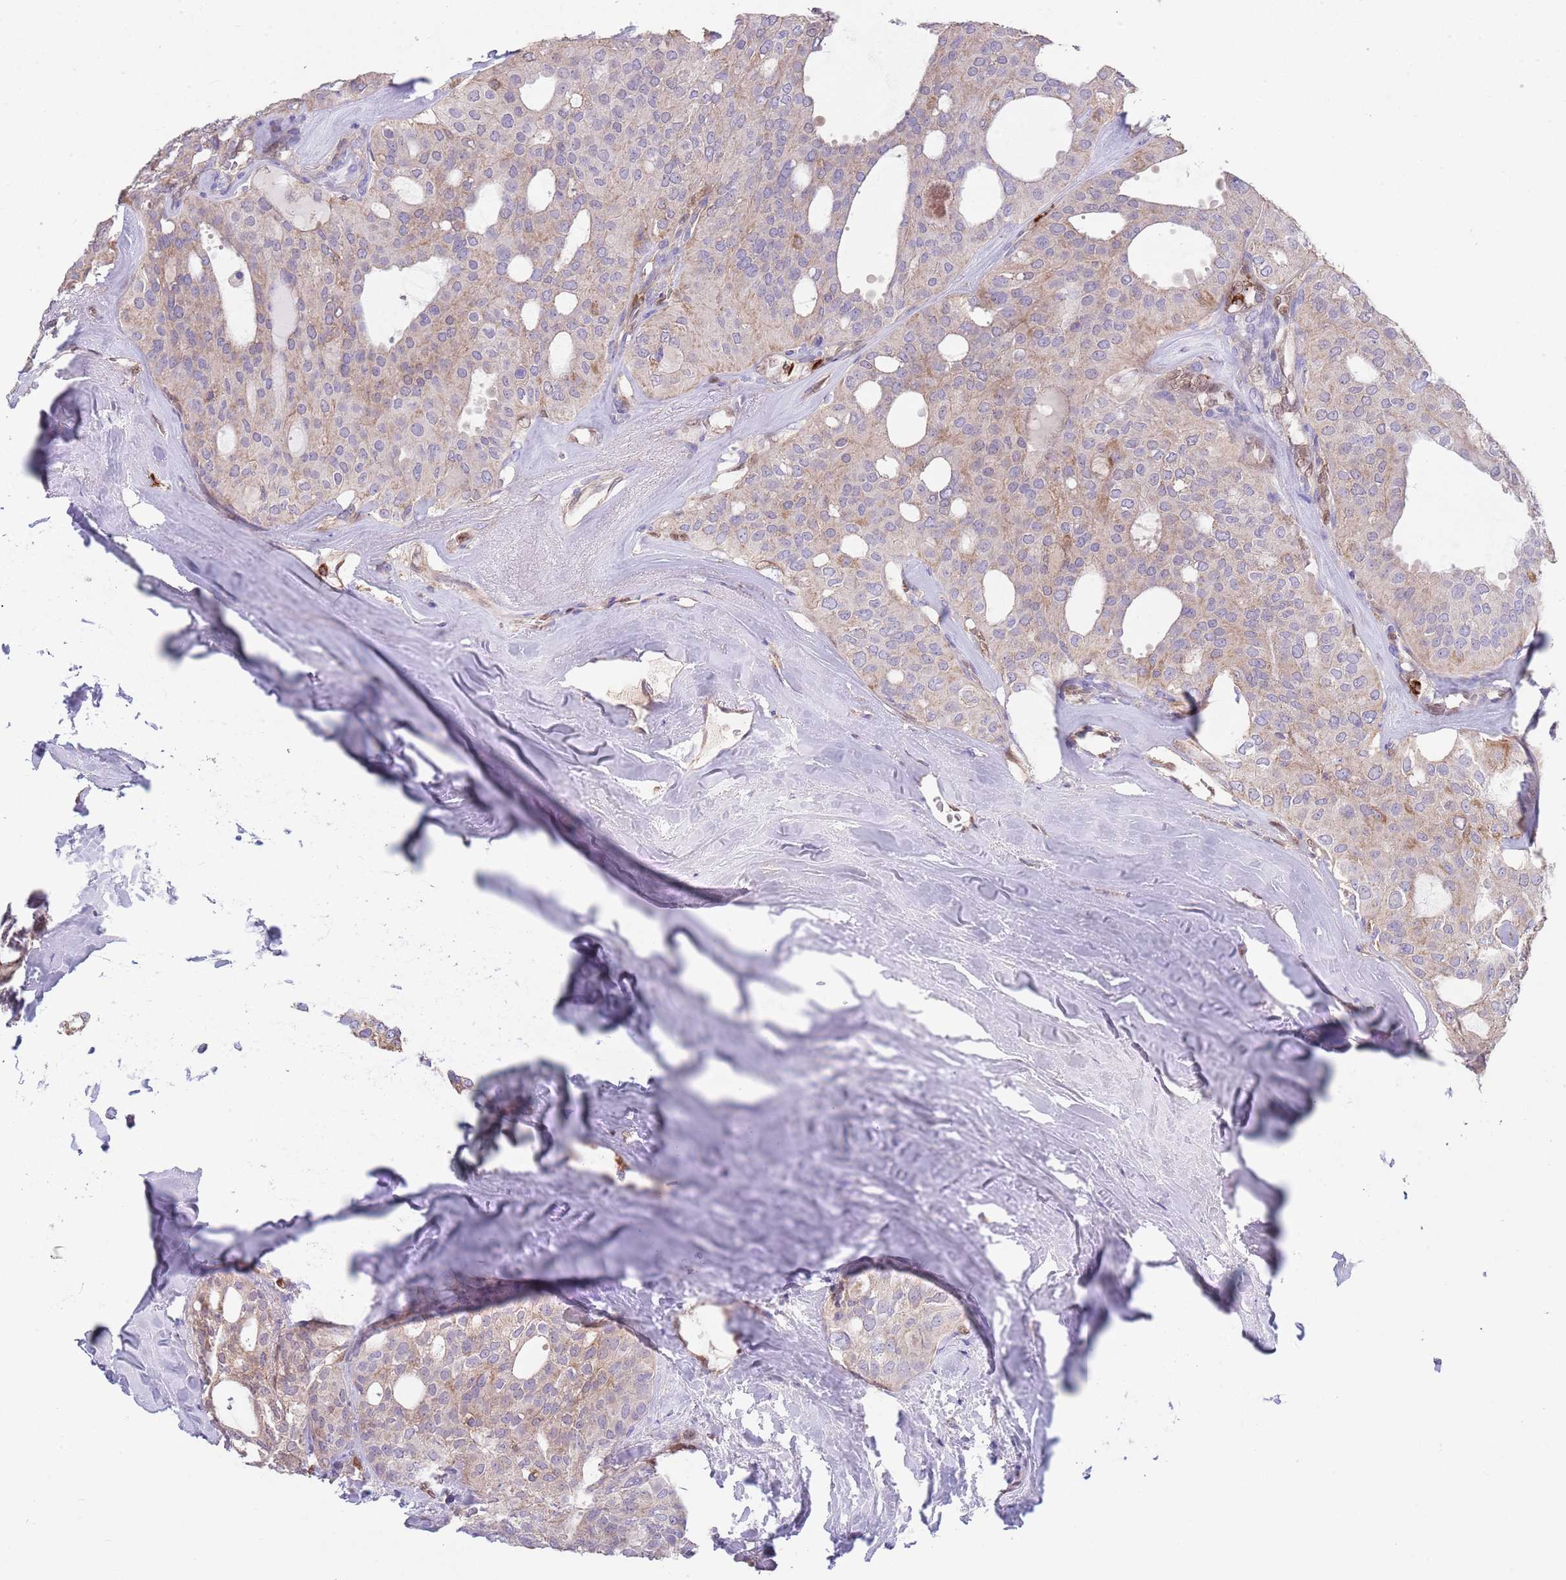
{"staining": {"intensity": "weak", "quantity": "25%-75%", "location": "cytoplasmic/membranous"}, "tissue": "thyroid cancer", "cell_type": "Tumor cells", "image_type": "cancer", "snomed": [{"axis": "morphology", "description": "Follicular adenoma carcinoma, NOS"}, {"axis": "topography", "description": "Thyroid gland"}], "caption": "This is a photomicrograph of IHC staining of thyroid cancer (follicular adenoma carcinoma), which shows weak expression in the cytoplasmic/membranous of tumor cells.", "gene": "DDT", "patient": {"sex": "male", "age": 75}}